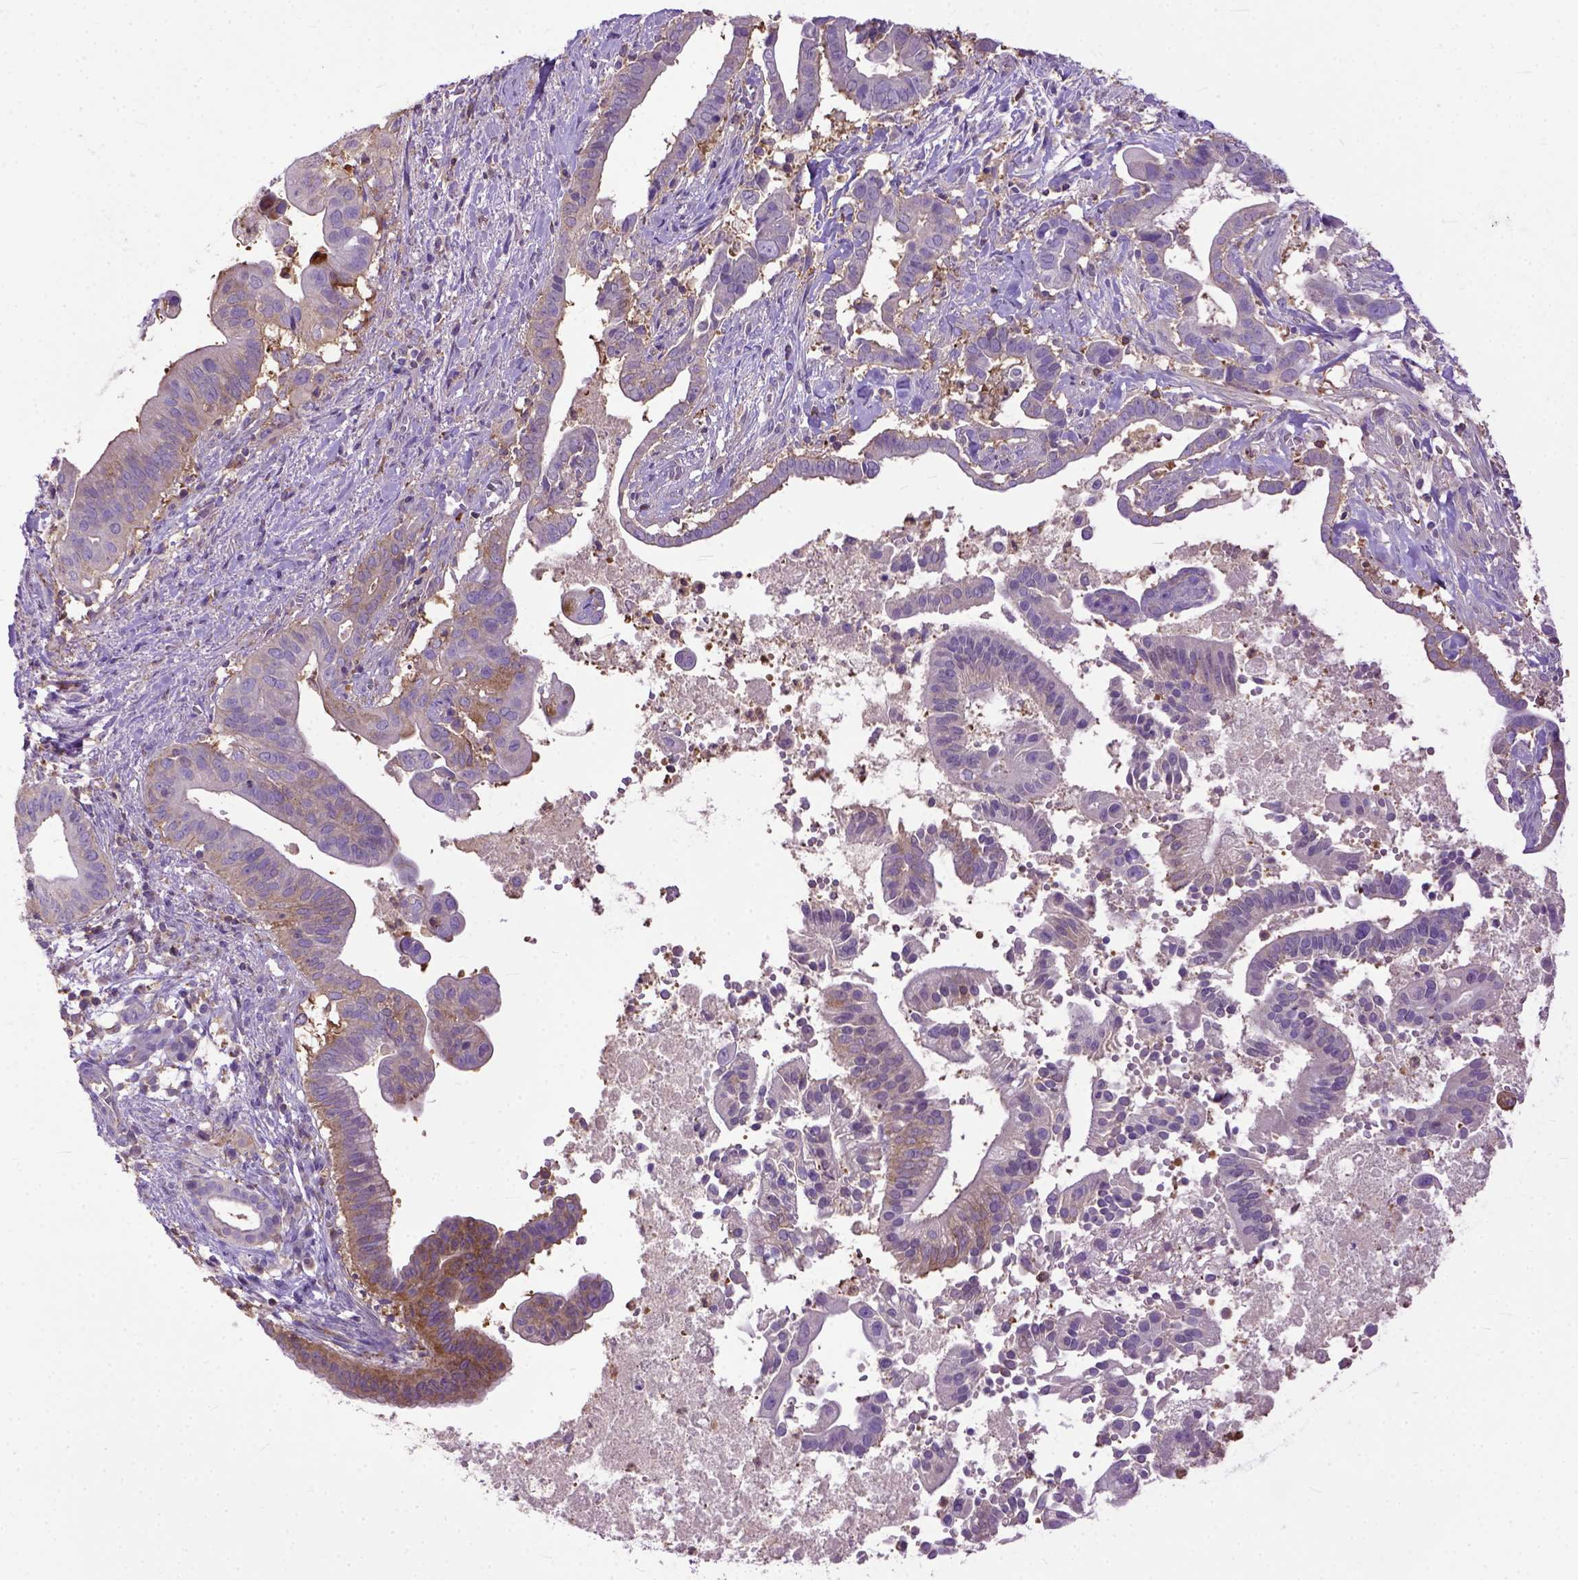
{"staining": {"intensity": "moderate", "quantity": "<25%", "location": "cytoplasmic/membranous"}, "tissue": "pancreatic cancer", "cell_type": "Tumor cells", "image_type": "cancer", "snomed": [{"axis": "morphology", "description": "Adenocarcinoma, NOS"}, {"axis": "topography", "description": "Pancreas"}], "caption": "IHC image of human pancreatic cancer (adenocarcinoma) stained for a protein (brown), which demonstrates low levels of moderate cytoplasmic/membranous expression in approximately <25% of tumor cells.", "gene": "NAMPT", "patient": {"sex": "male", "age": 61}}